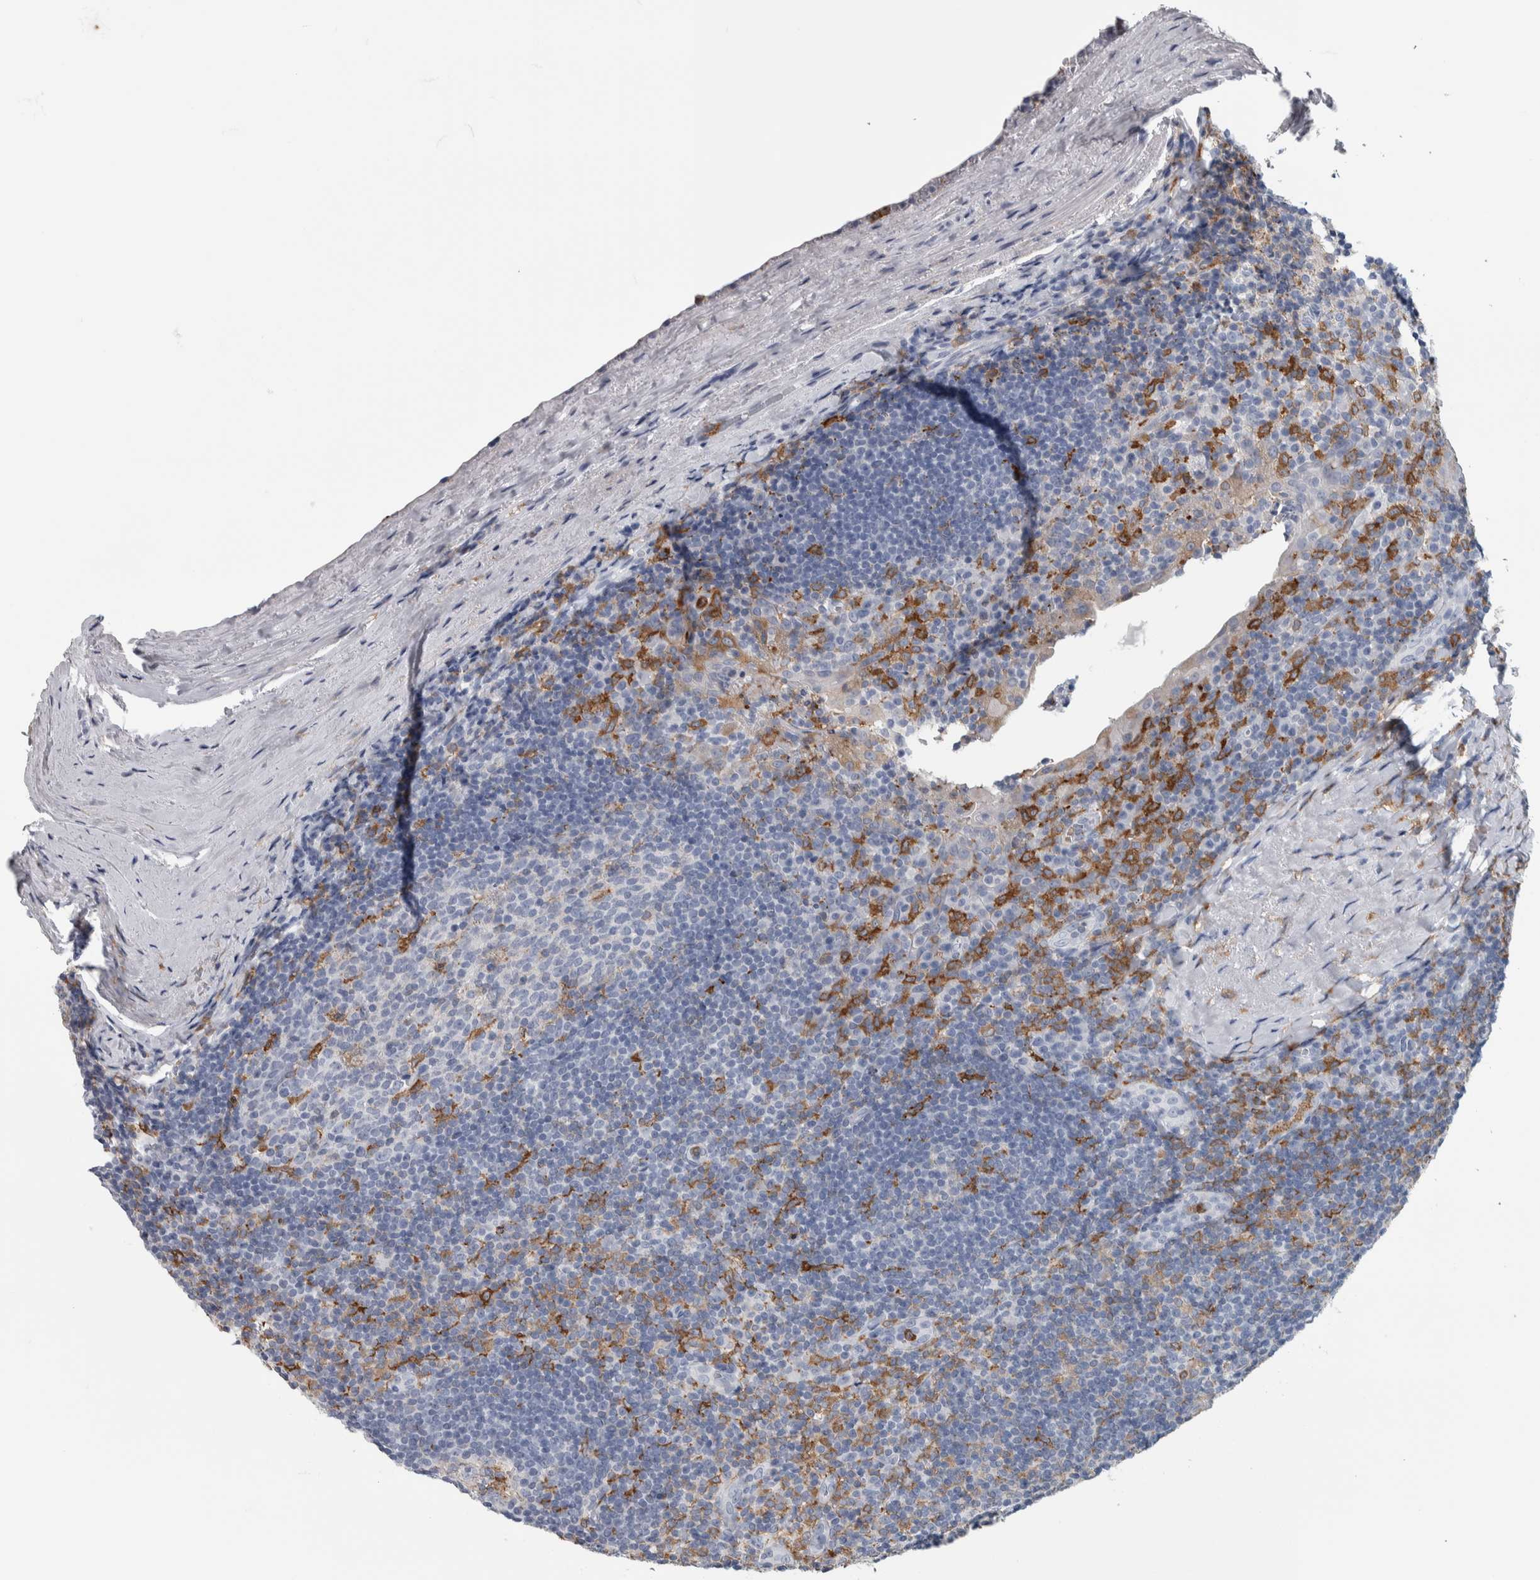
{"staining": {"intensity": "strong", "quantity": "<25%", "location": "cytoplasmic/membranous"}, "tissue": "tonsil", "cell_type": "Germinal center cells", "image_type": "normal", "snomed": [{"axis": "morphology", "description": "Normal tissue, NOS"}, {"axis": "topography", "description": "Tonsil"}], "caption": "Immunohistochemical staining of normal human tonsil exhibits strong cytoplasmic/membranous protein positivity in about <25% of germinal center cells.", "gene": "SKAP2", "patient": {"sex": "male", "age": 37}}